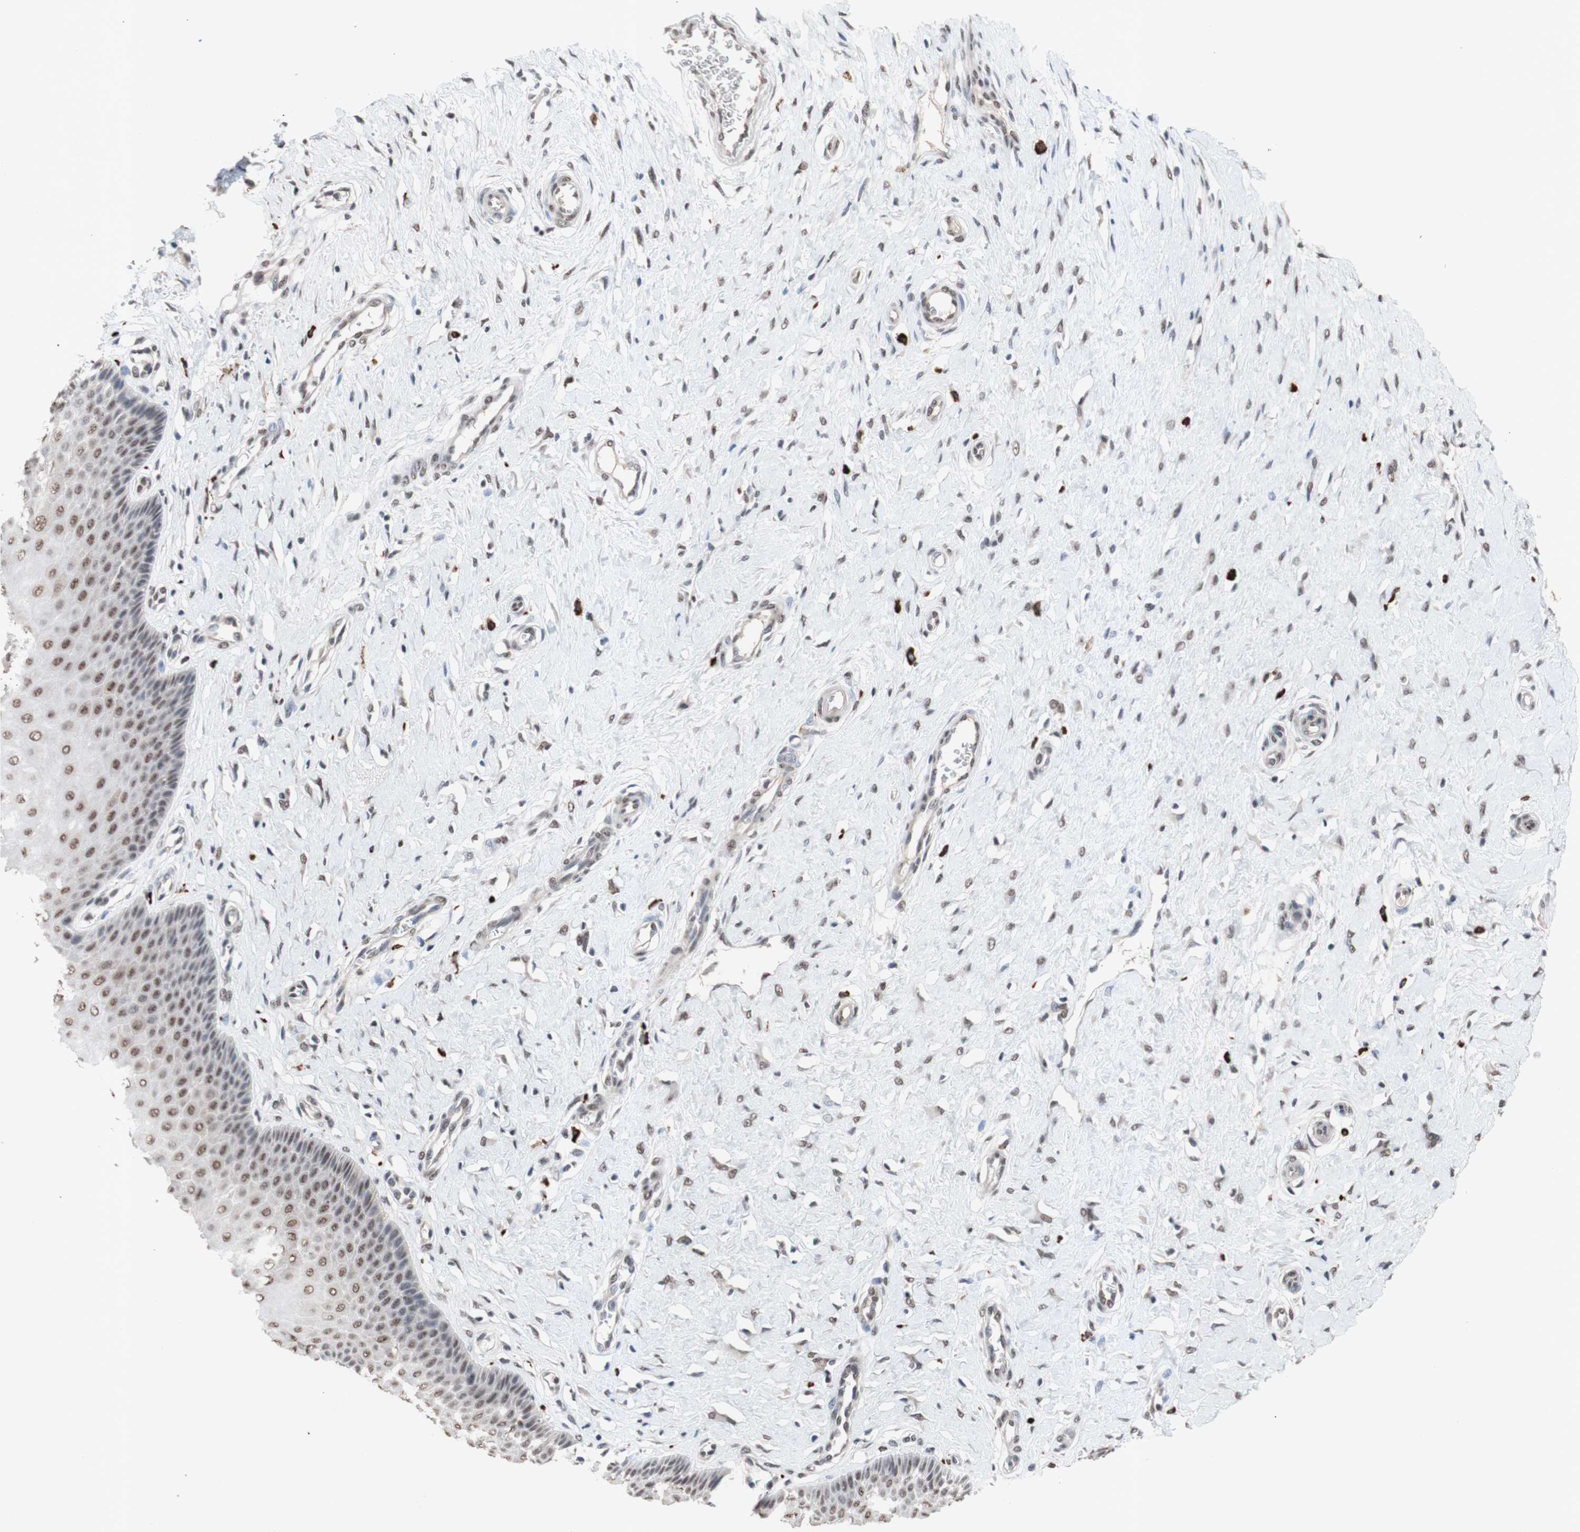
{"staining": {"intensity": "weak", "quantity": ">75%", "location": "nuclear"}, "tissue": "cervix", "cell_type": "Glandular cells", "image_type": "normal", "snomed": [{"axis": "morphology", "description": "Normal tissue, NOS"}, {"axis": "topography", "description": "Cervix"}], "caption": "Immunohistochemical staining of unremarkable cervix reveals low levels of weak nuclear expression in about >75% of glandular cells.", "gene": "SFPQ", "patient": {"sex": "female", "age": 55}}